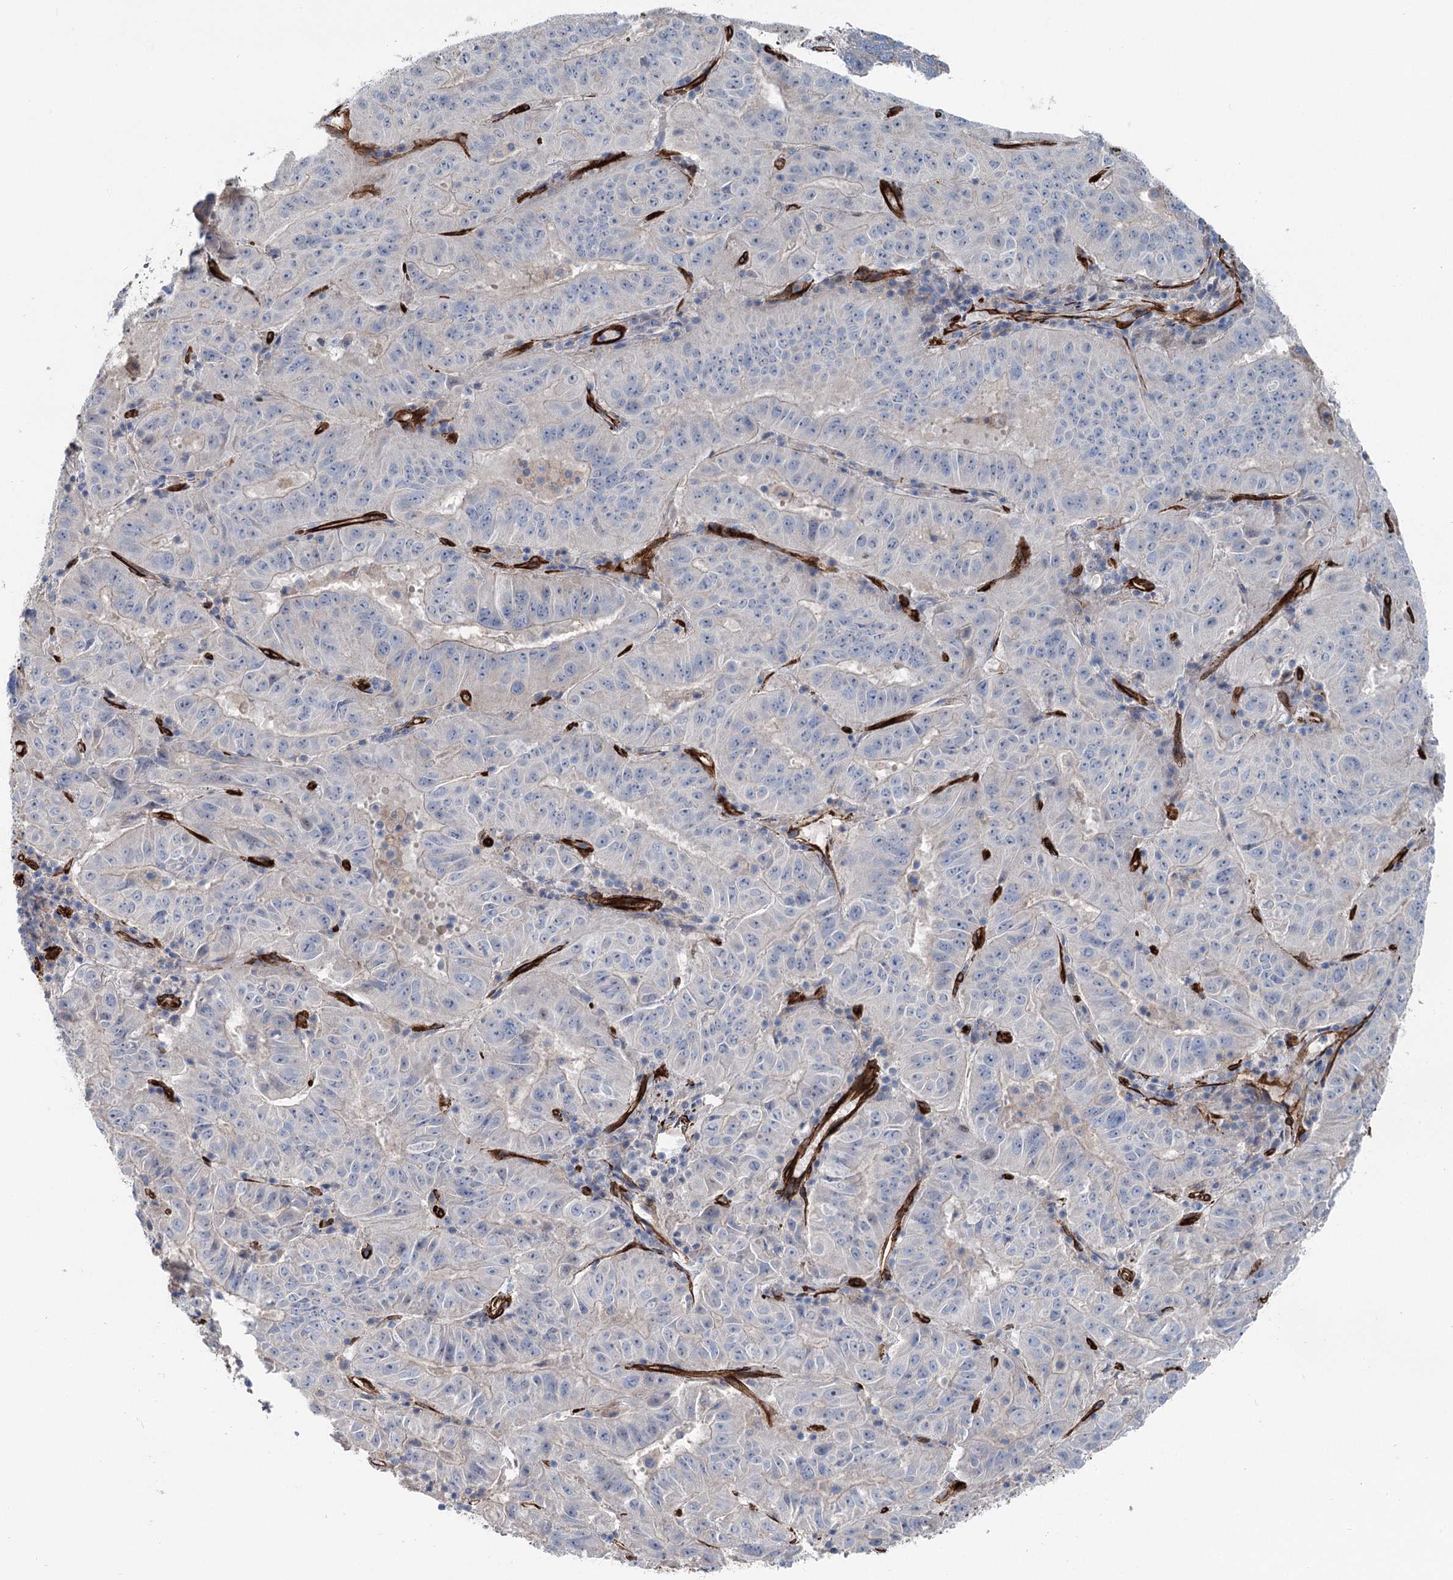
{"staining": {"intensity": "negative", "quantity": "none", "location": "none"}, "tissue": "pancreatic cancer", "cell_type": "Tumor cells", "image_type": "cancer", "snomed": [{"axis": "morphology", "description": "Adenocarcinoma, NOS"}, {"axis": "topography", "description": "Pancreas"}], "caption": "Immunohistochemistry photomicrograph of neoplastic tissue: pancreatic adenocarcinoma stained with DAB displays no significant protein positivity in tumor cells.", "gene": "IQSEC1", "patient": {"sex": "male", "age": 63}}